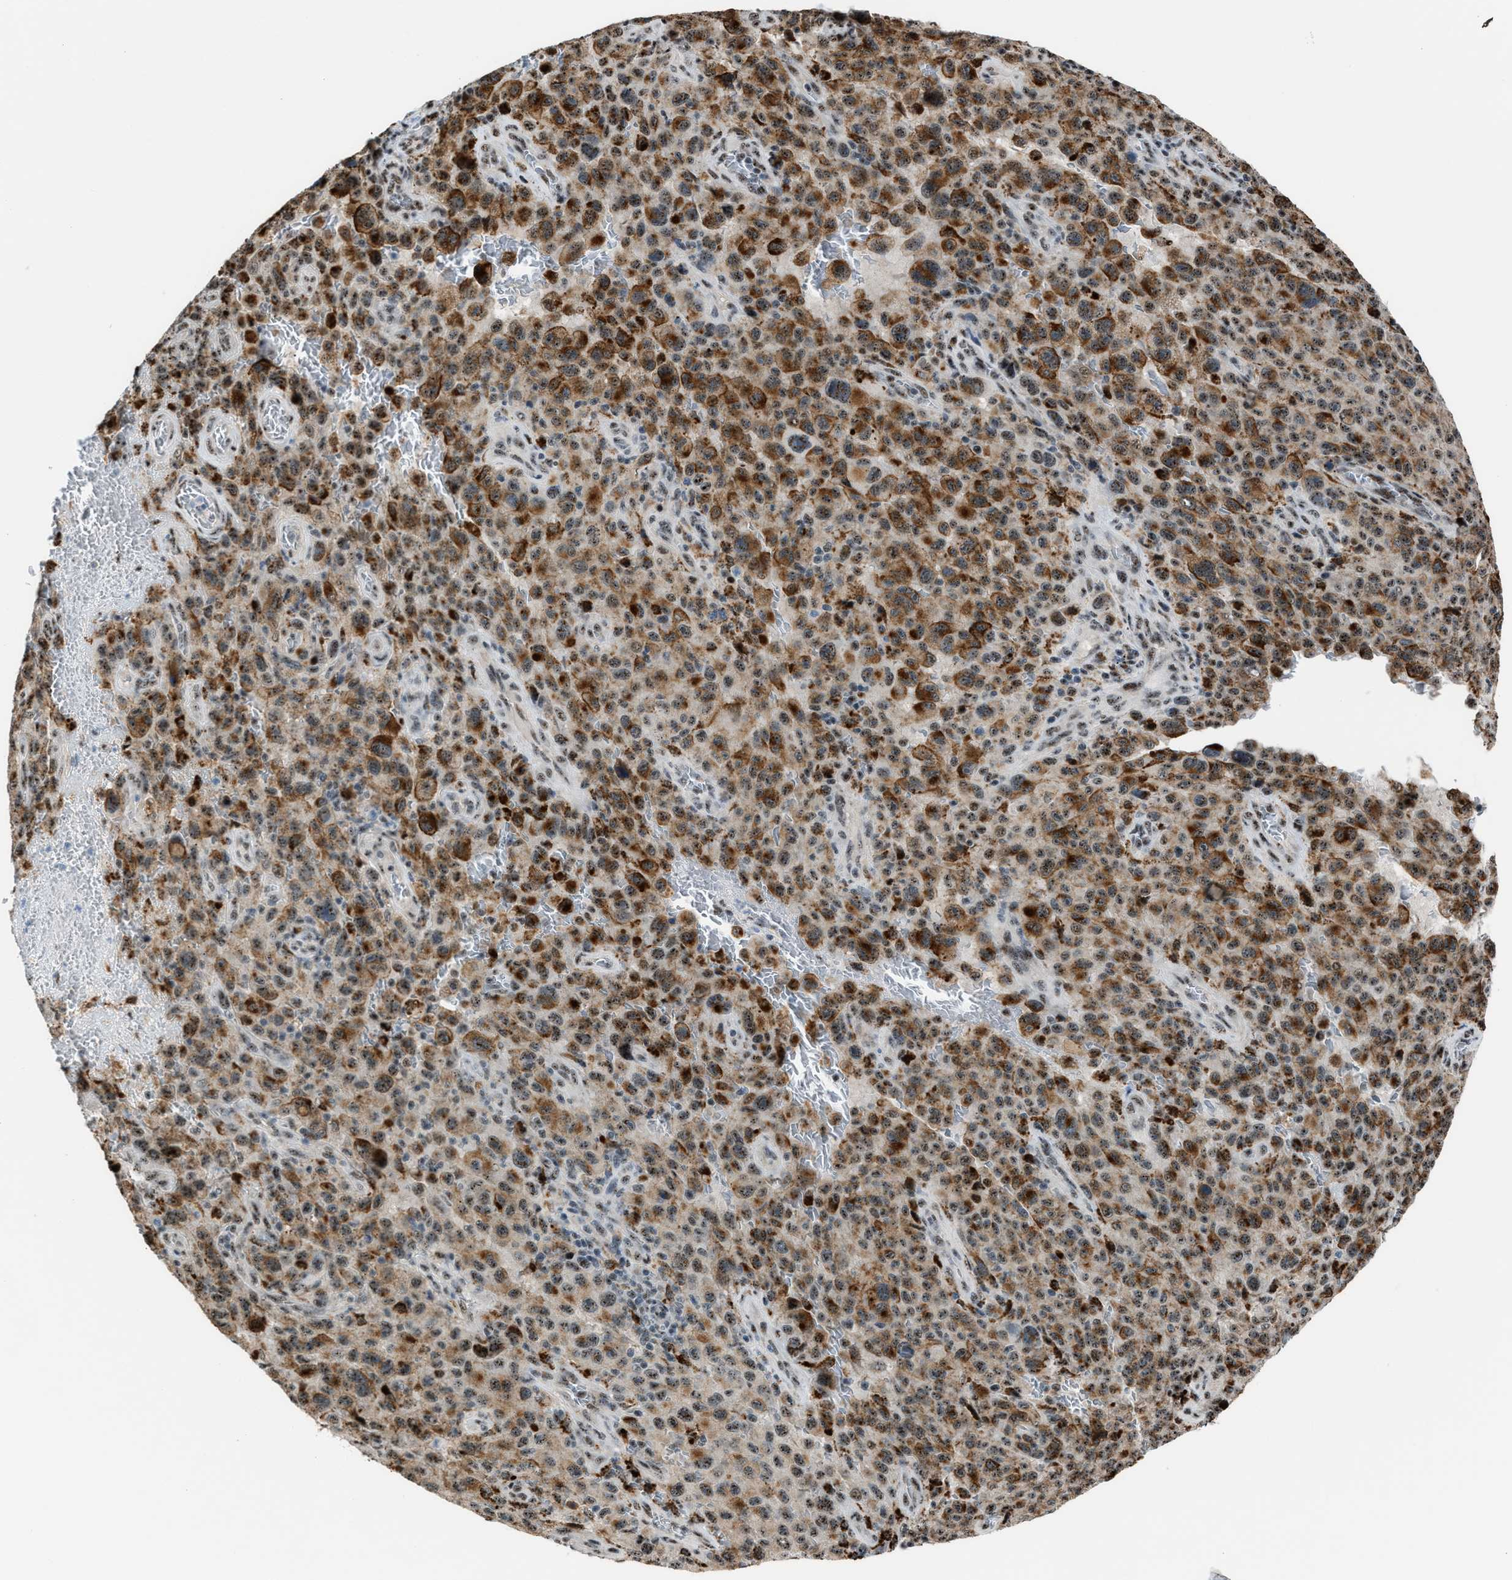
{"staining": {"intensity": "moderate", "quantity": ">75%", "location": "cytoplasmic/membranous,nuclear"}, "tissue": "melanoma", "cell_type": "Tumor cells", "image_type": "cancer", "snomed": [{"axis": "morphology", "description": "Malignant melanoma, NOS"}, {"axis": "topography", "description": "Skin"}], "caption": "Protein analysis of melanoma tissue displays moderate cytoplasmic/membranous and nuclear positivity in about >75% of tumor cells.", "gene": "CENPP", "patient": {"sex": "female", "age": 82}}